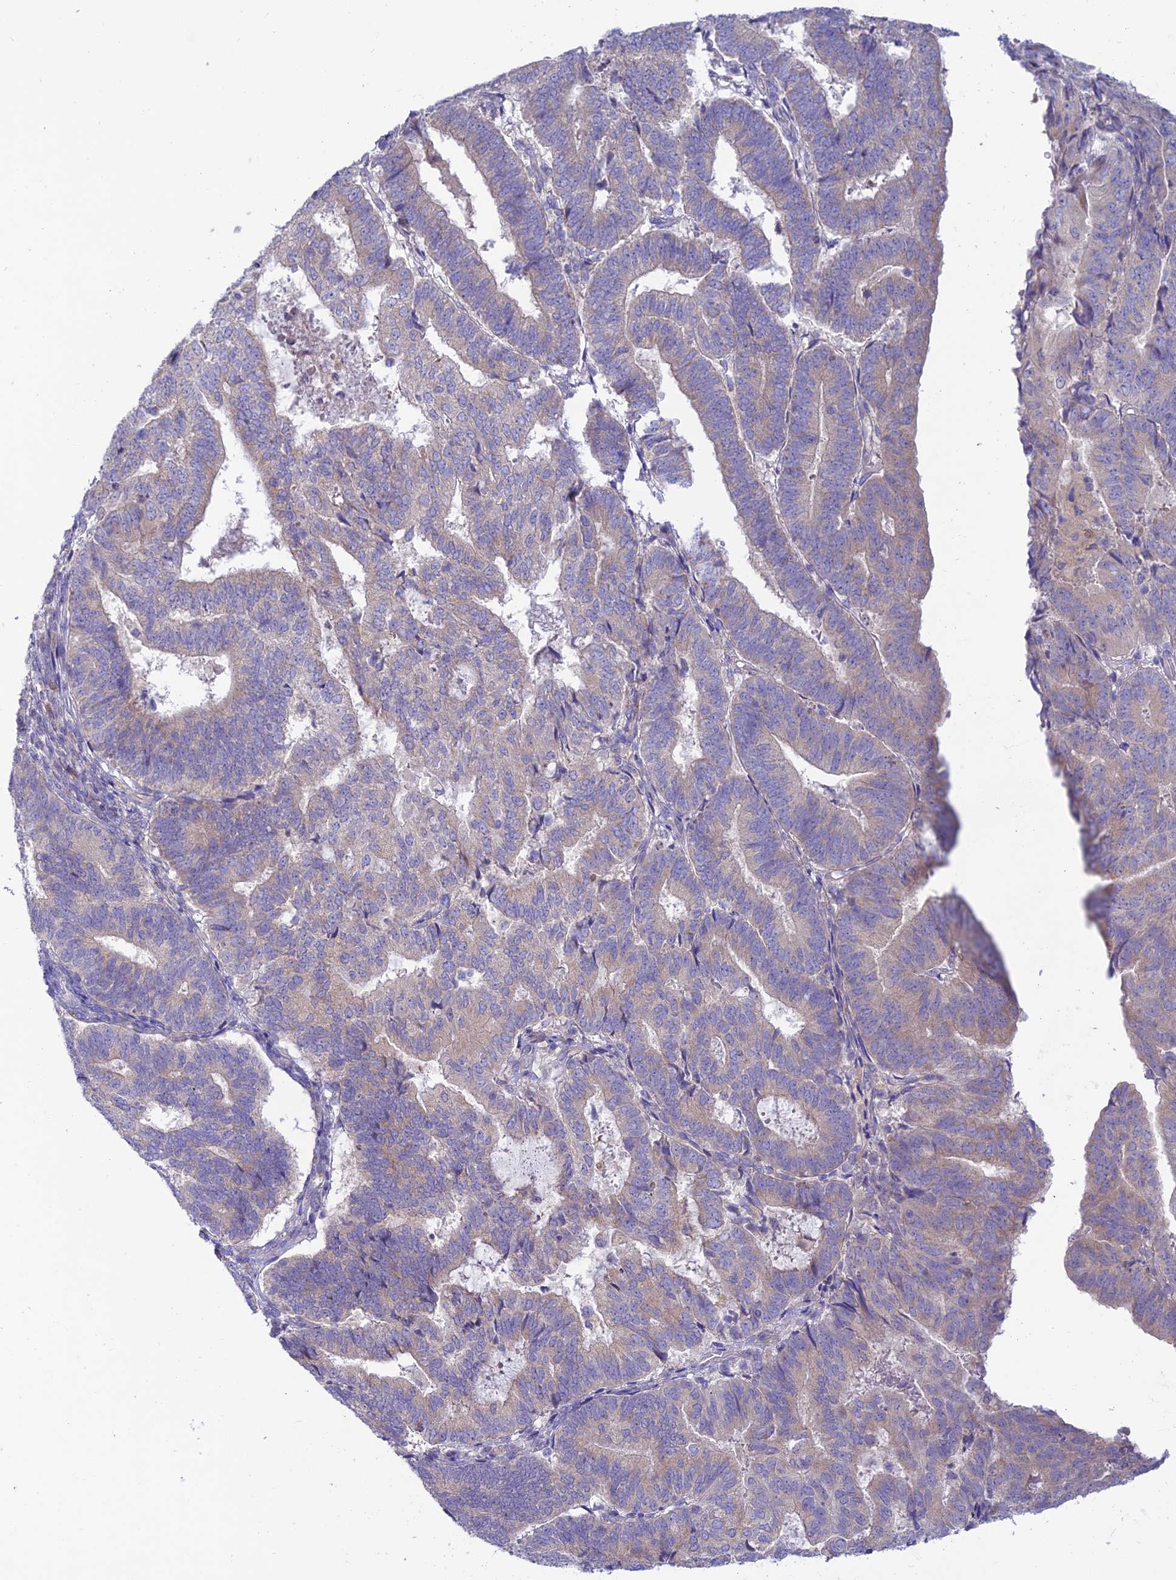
{"staining": {"intensity": "weak", "quantity": "<25%", "location": "cytoplasmic/membranous"}, "tissue": "endometrial cancer", "cell_type": "Tumor cells", "image_type": "cancer", "snomed": [{"axis": "morphology", "description": "Adenocarcinoma, NOS"}, {"axis": "topography", "description": "Endometrium"}], "caption": "The IHC histopathology image has no significant staining in tumor cells of endometrial cancer tissue.", "gene": "DUS2", "patient": {"sex": "female", "age": 70}}